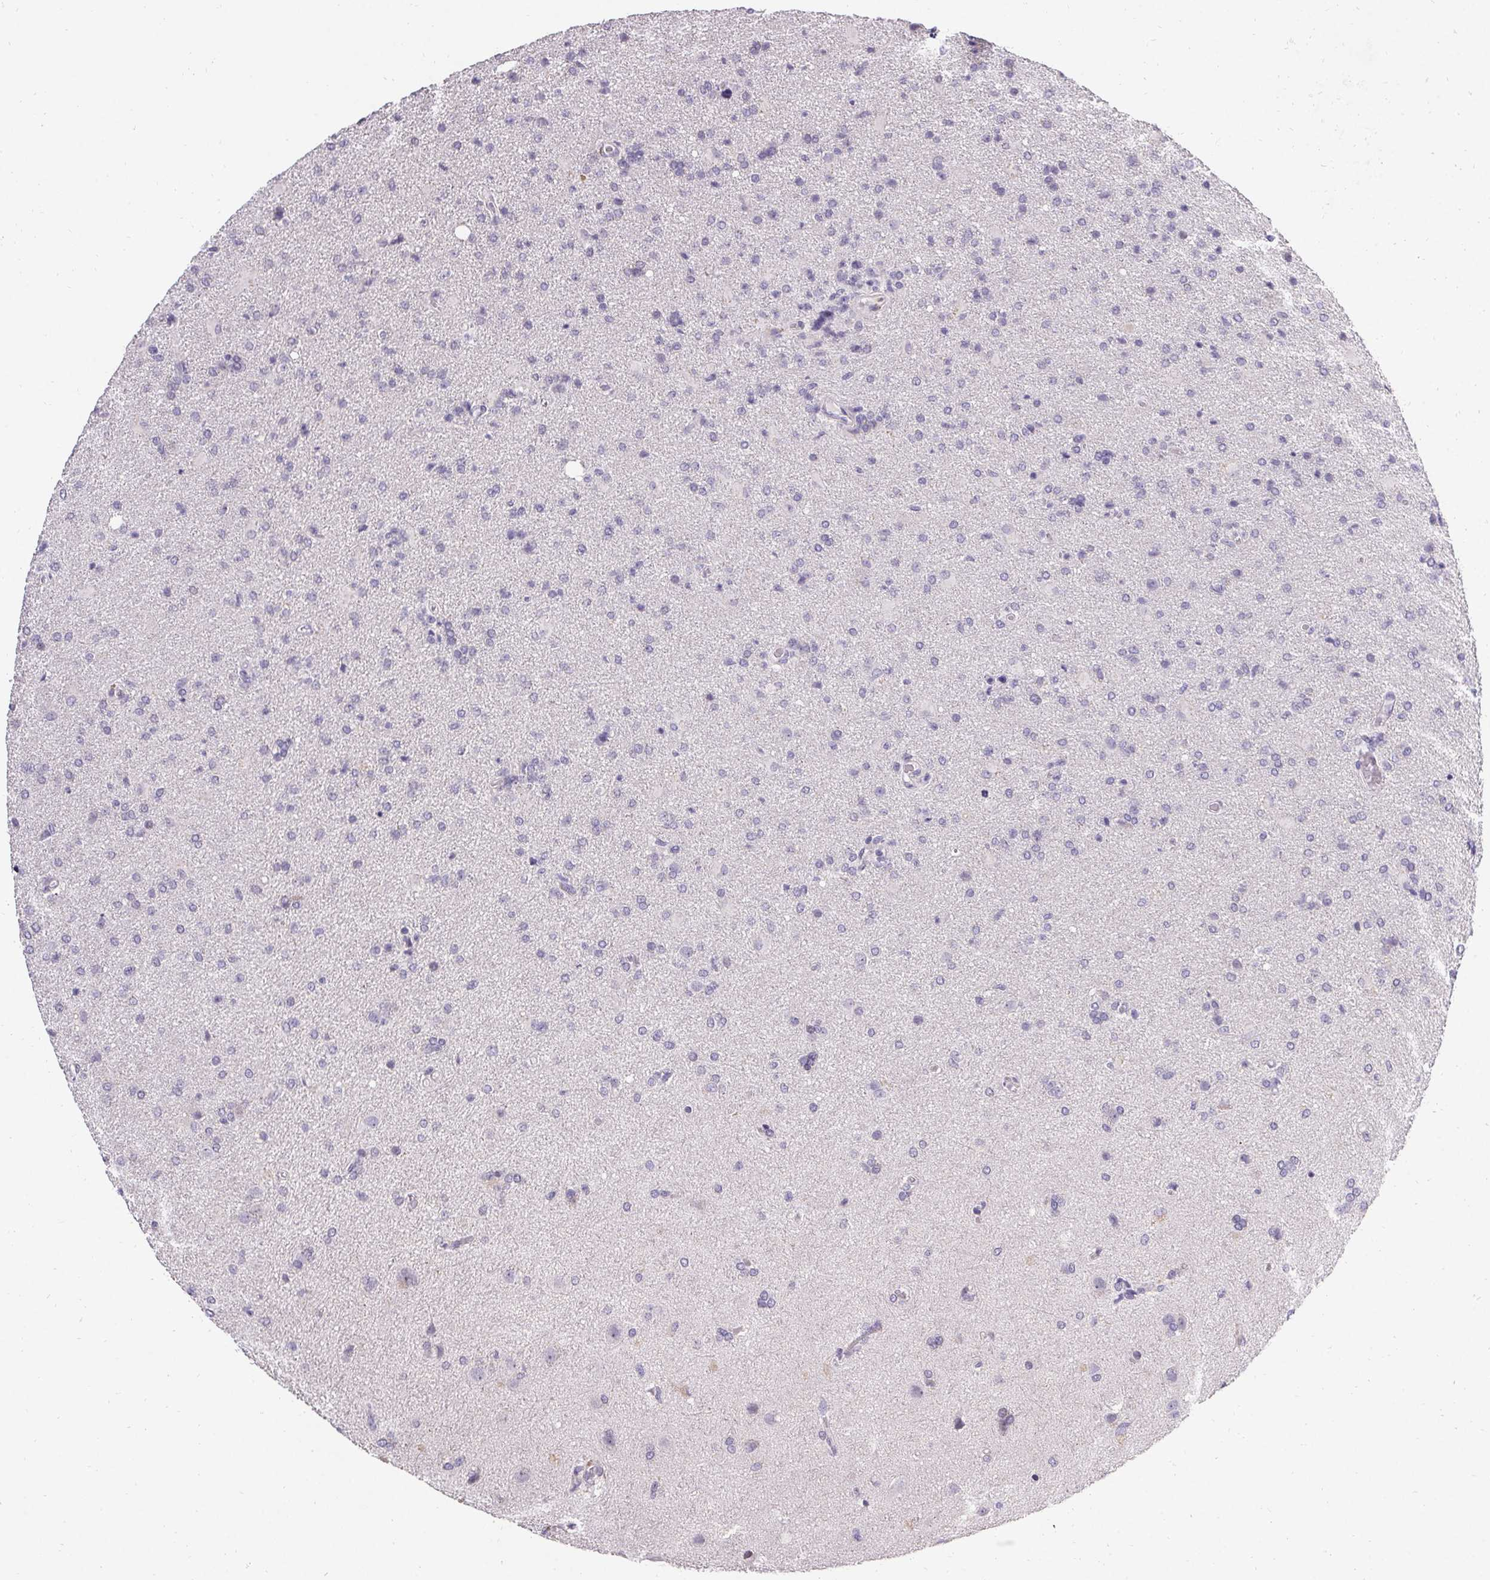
{"staining": {"intensity": "negative", "quantity": "none", "location": "none"}, "tissue": "glioma", "cell_type": "Tumor cells", "image_type": "cancer", "snomed": [{"axis": "morphology", "description": "Glioma, malignant, High grade"}, {"axis": "topography", "description": "Brain"}], "caption": "A histopathology image of malignant glioma (high-grade) stained for a protein displays no brown staining in tumor cells. (Stains: DAB immunohistochemistry (IHC) with hematoxylin counter stain, Microscopy: brightfield microscopy at high magnification).", "gene": "PMEL", "patient": {"sex": "male", "age": 68}}